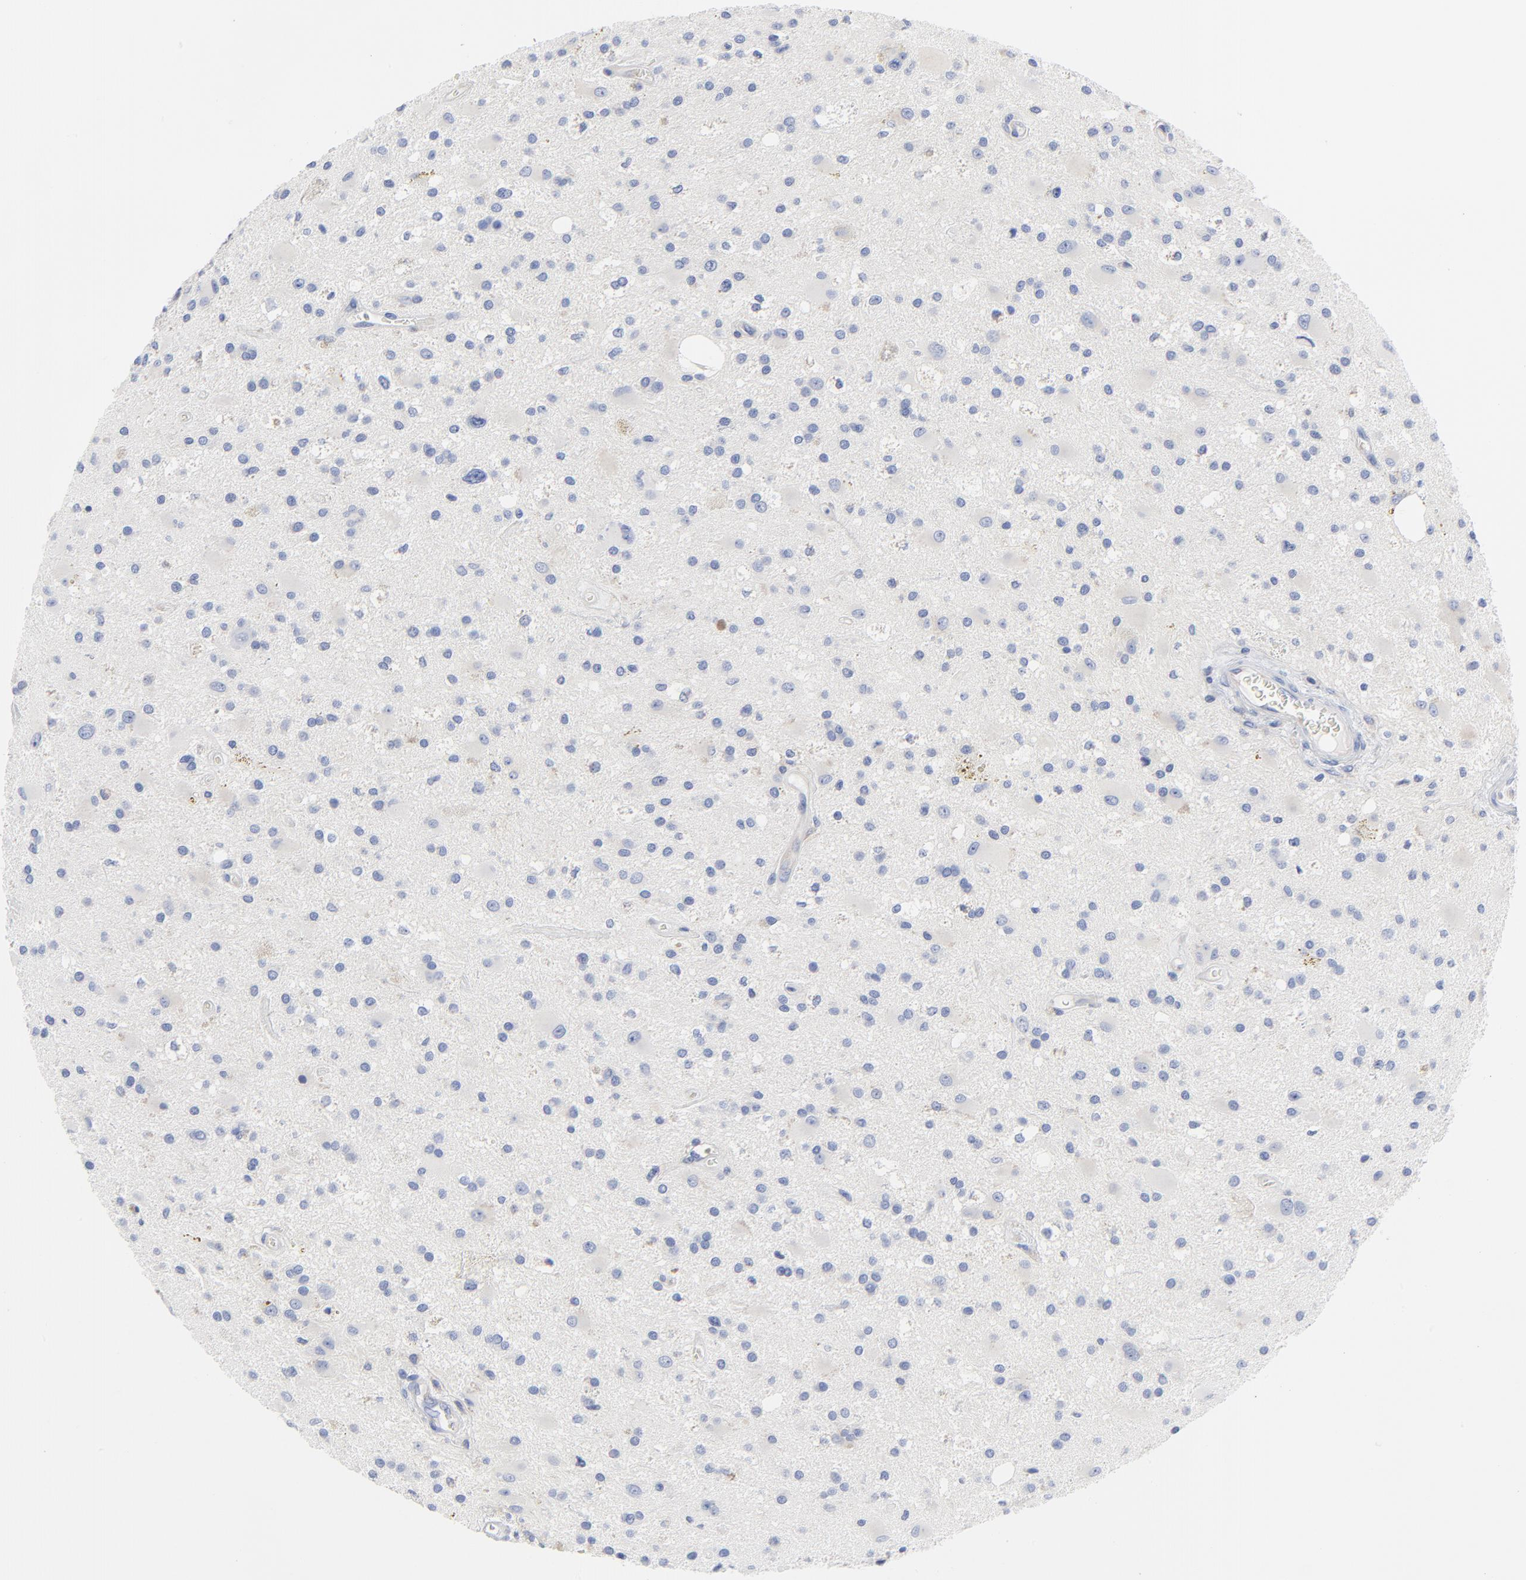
{"staining": {"intensity": "negative", "quantity": "none", "location": "none"}, "tissue": "glioma", "cell_type": "Tumor cells", "image_type": "cancer", "snomed": [{"axis": "morphology", "description": "Glioma, malignant, Low grade"}, {"axis": "topography", "description": "Brain"}], "caption": "Human malignant glioma (low-grade) stained for a protein using immunohistochemistry (IHC) shows no positivity in tumor cells.", "gene": "STAT2", "patient": {"sex": "male", "age": 58}}